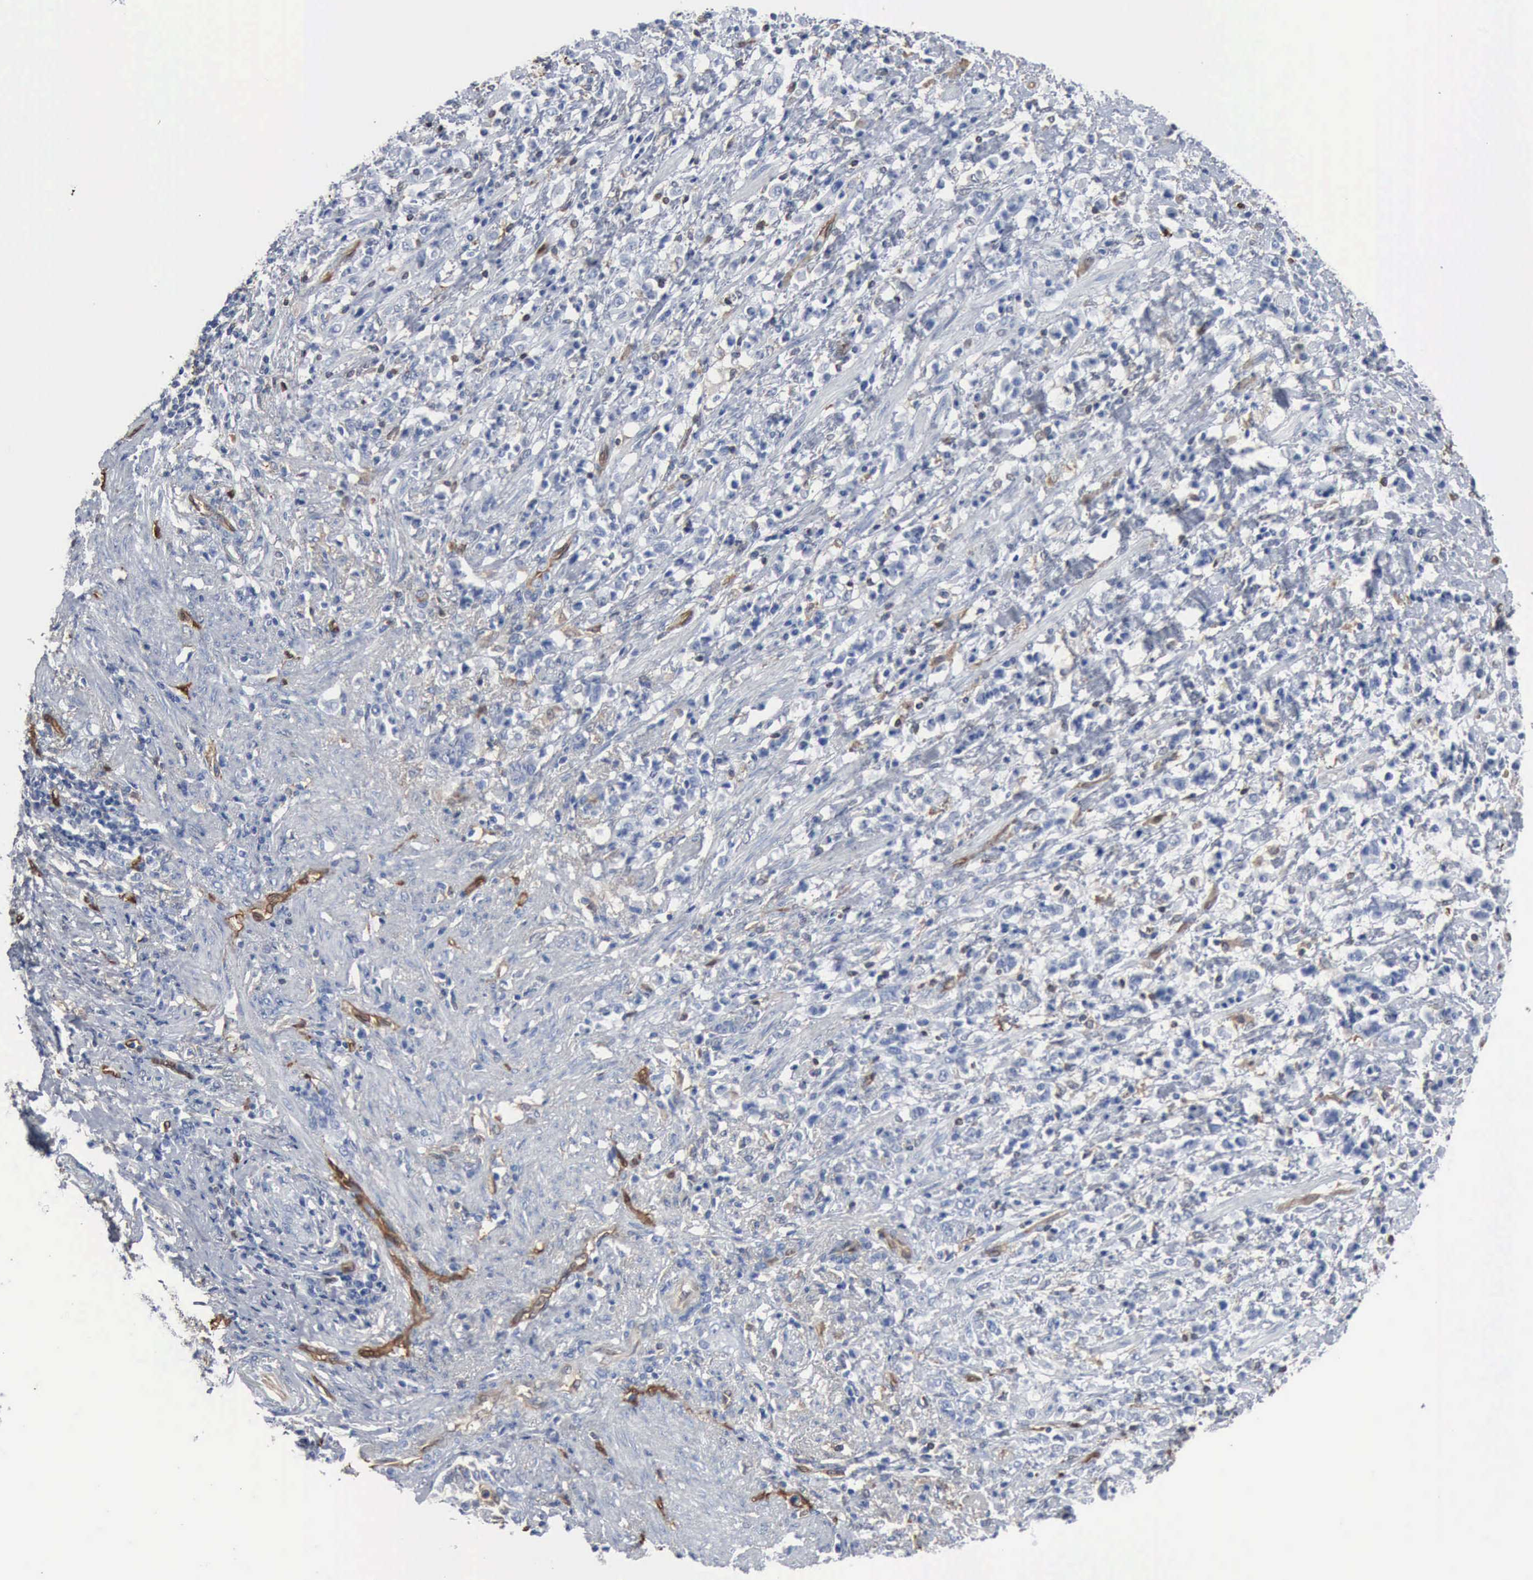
{"staining": {"intensity": "negative", "quantity": "none", "location": "none"}, "tissue": "stomach cancer", "cell_type": "Tumor cells", "image_type": "cancer", "snomed": [{"axis": "morphology", "description": "Adenocarcinoma, NOS"}, {"axis": "topography", "description": "Stomach, lower"}], "caption": "IHC micrograph of human stomach cancer (adenocarcinoma) stained for a protein (brown), which displays no staining in tumor cells.", "gene": "FSCN1", "patient": {"sex": "male", "age": 88}}